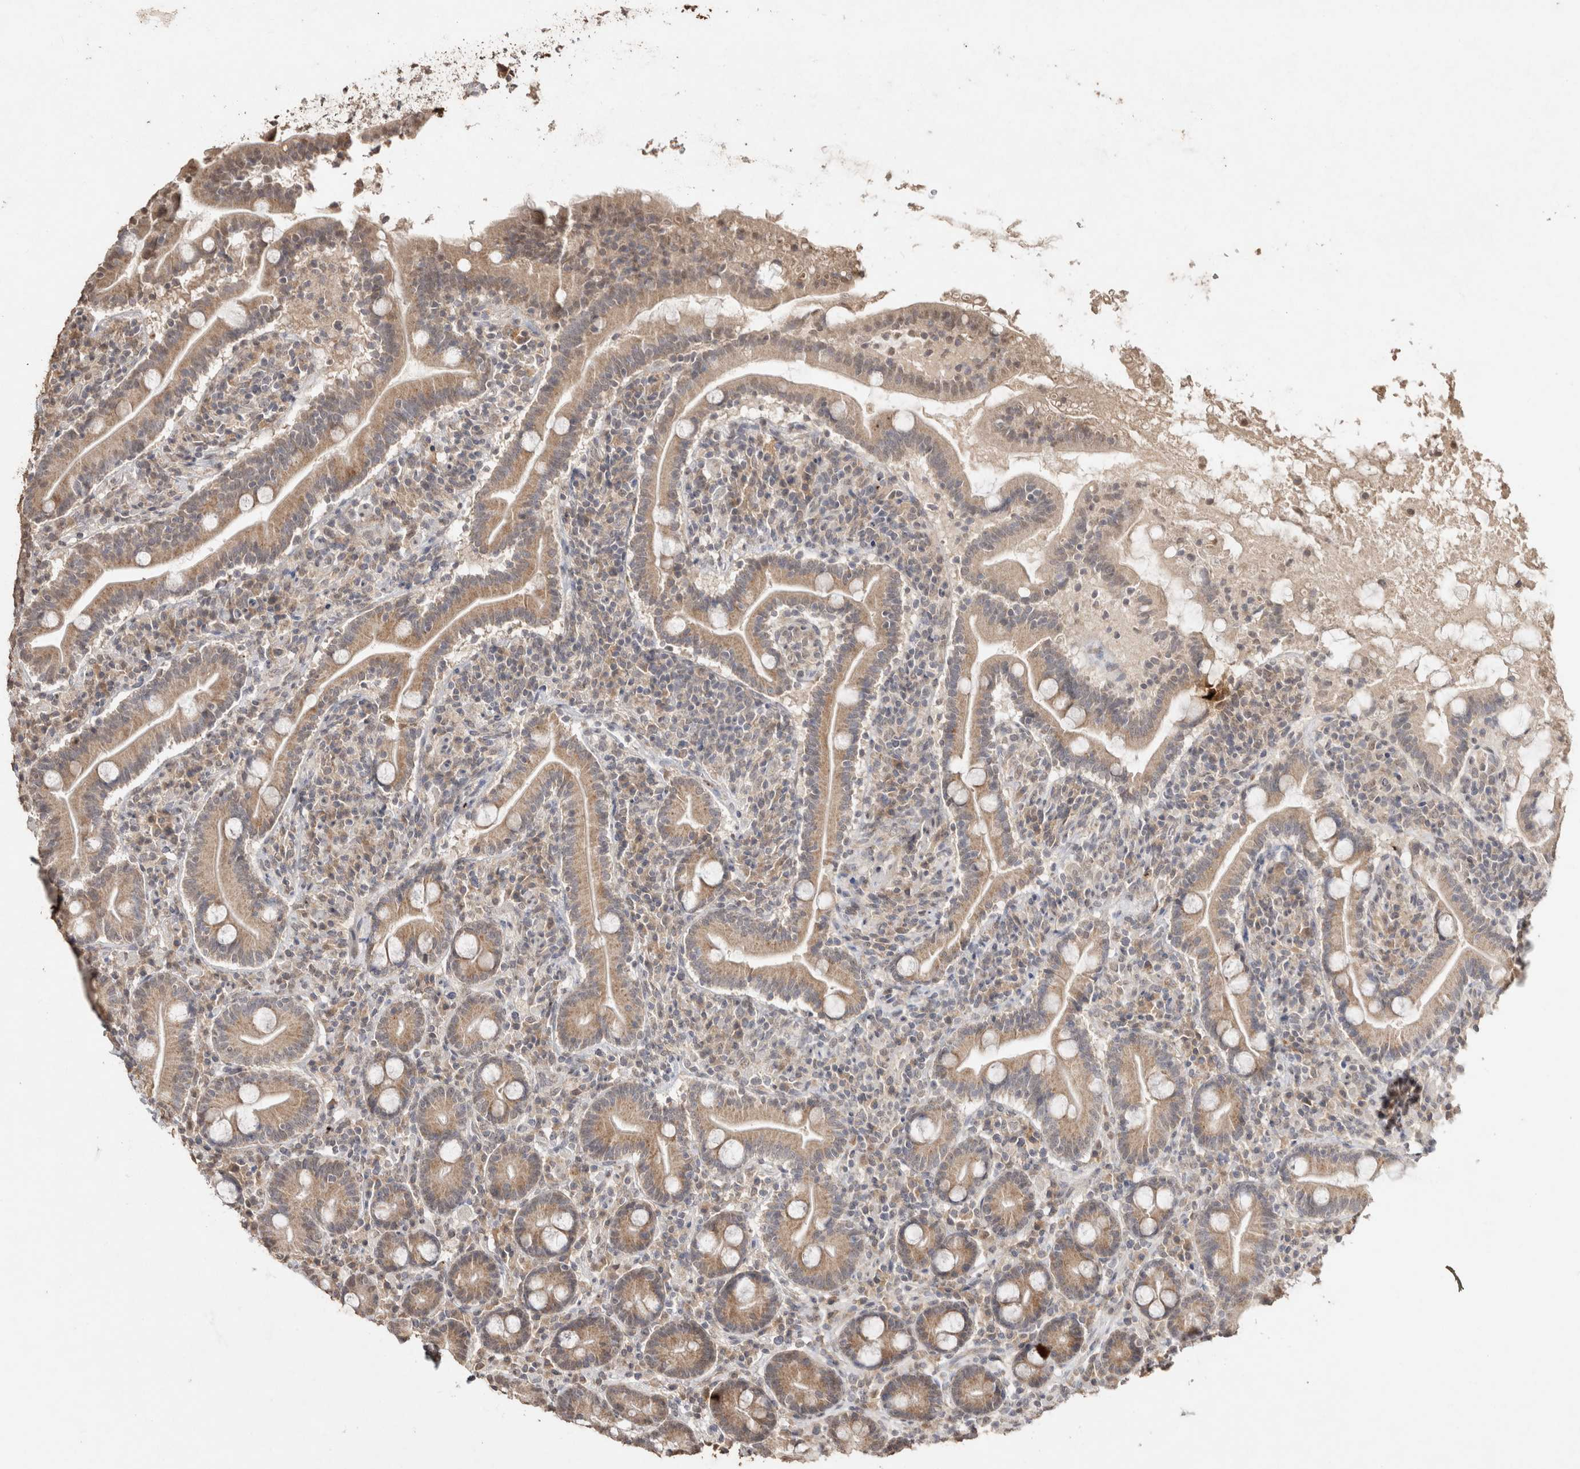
{"staining": {"intensity": "moderate", "quantity": ">75%", "location": "cytoplasmic/membranous"}, "tissue": "duodenum", "cell_type": "Glandular cells", "image_type": "normal", "snomed": [{"axis": "morphology", "description": "Normal tissue, NOS"}, {"axis": "topography", "description": "Duodenum"}], "caption": "Duodenum stained with a brown dye demonstrates moderate cytoplasmic/membranous positive expression in approximately >75% of glandular cells.", "gene": "FAM3A", "patient": {"sex": "male", "age": 35}}